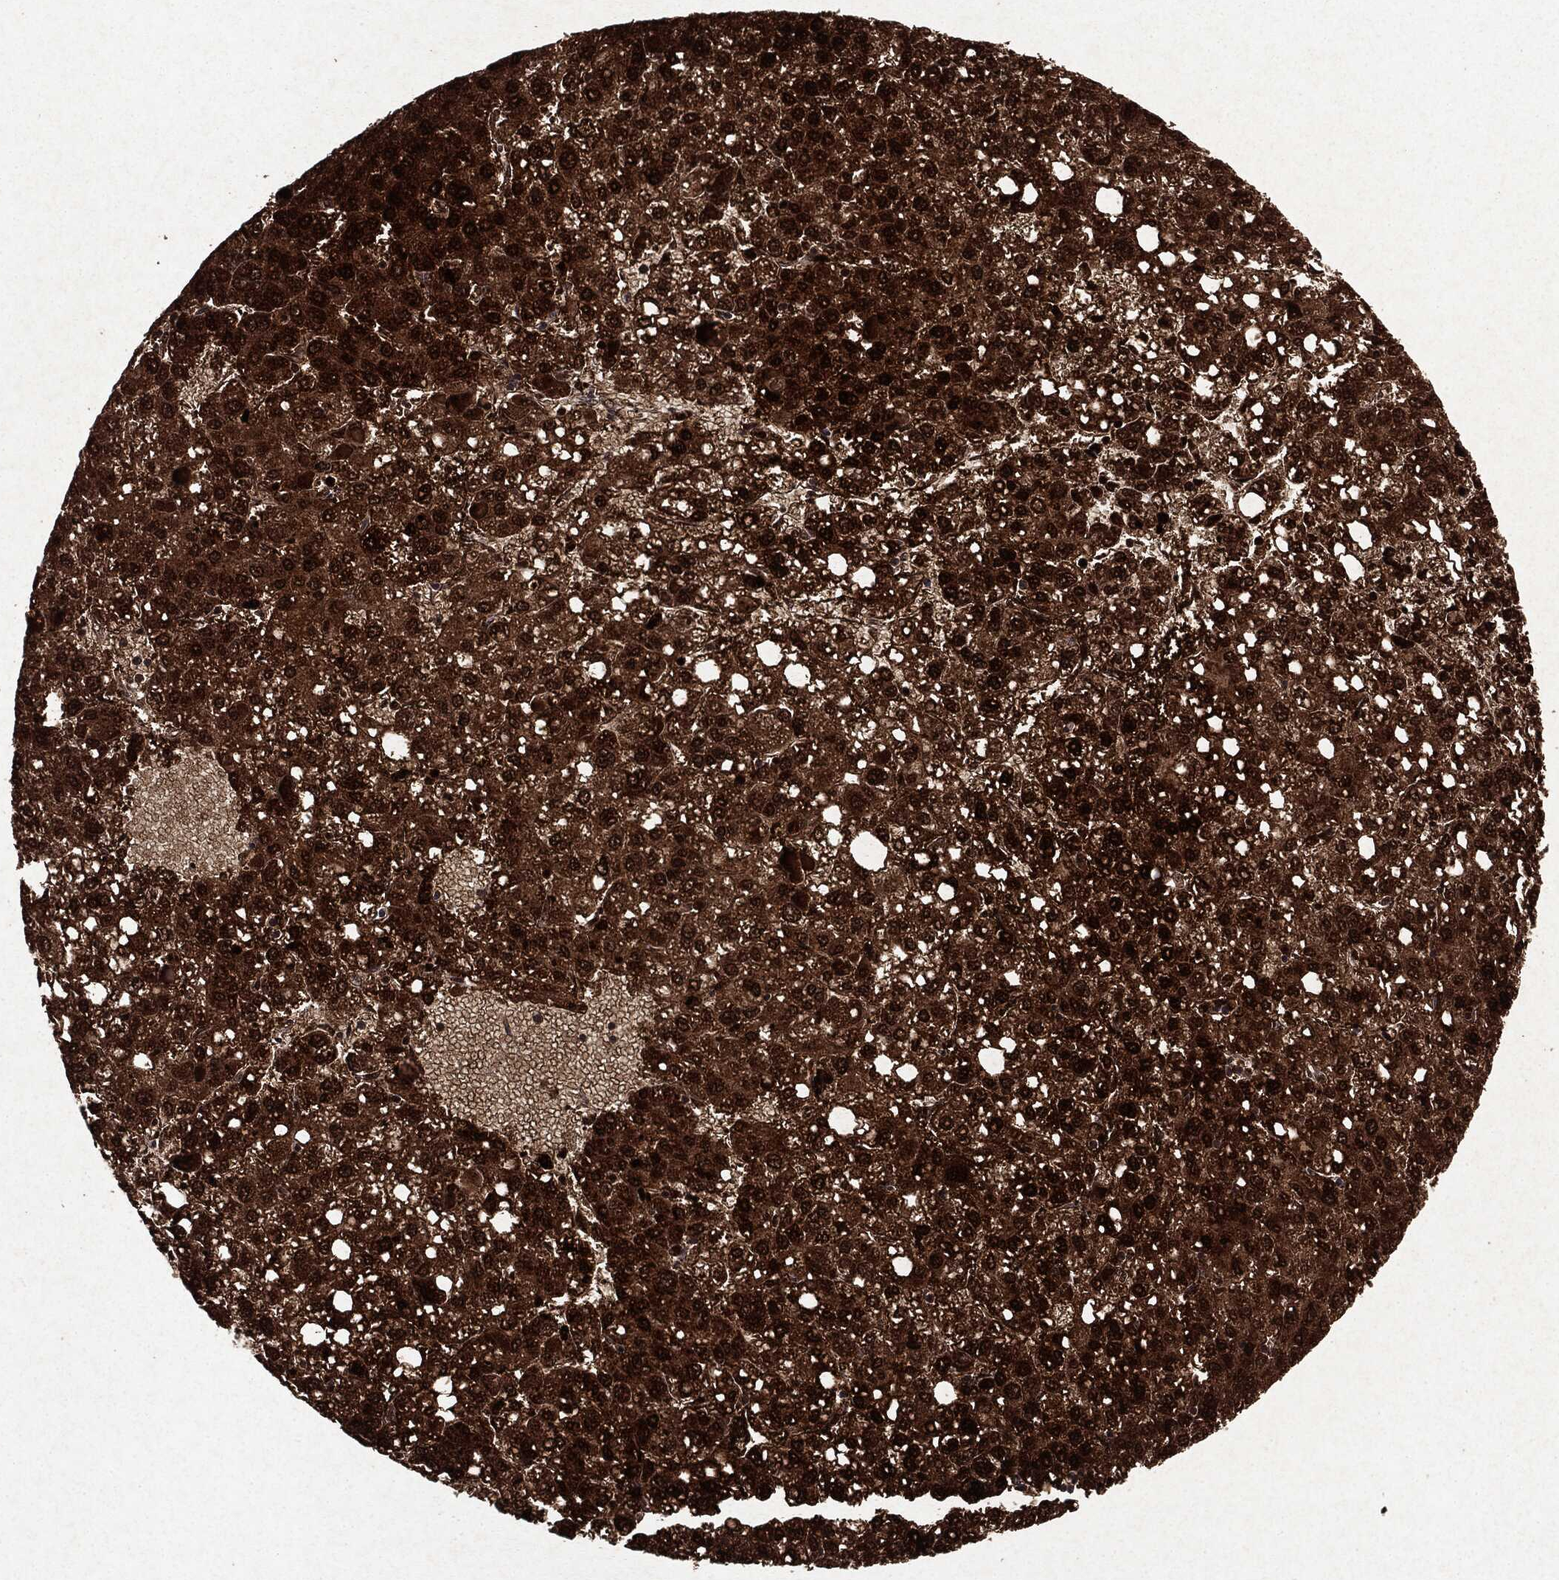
{"staining": {"intensity": "strong", "quantity": ">75%", "location": "cytoplasmic/membranous,nuclear"}, "tissue": "liver cancer", "cell_type": "Tumor cells", "image_type": "cancer", "snomed": [{"axis": "morphology", "description": "Carcinoma, Hepatocellular, NOS"}, {"axis": "topography", "description": "Liver"}], "caption": "DAB (3,3'-diaminobenzidine) immunohistochemical staining of liver cancer (hepatocellular carcinoma) exhibits strong cytoplasmic/membranous and nuclear protein expression in approximately >75% of tumor cells.", "gene": "PEBP1", "patient": {"sex": "female", "age": 82}}